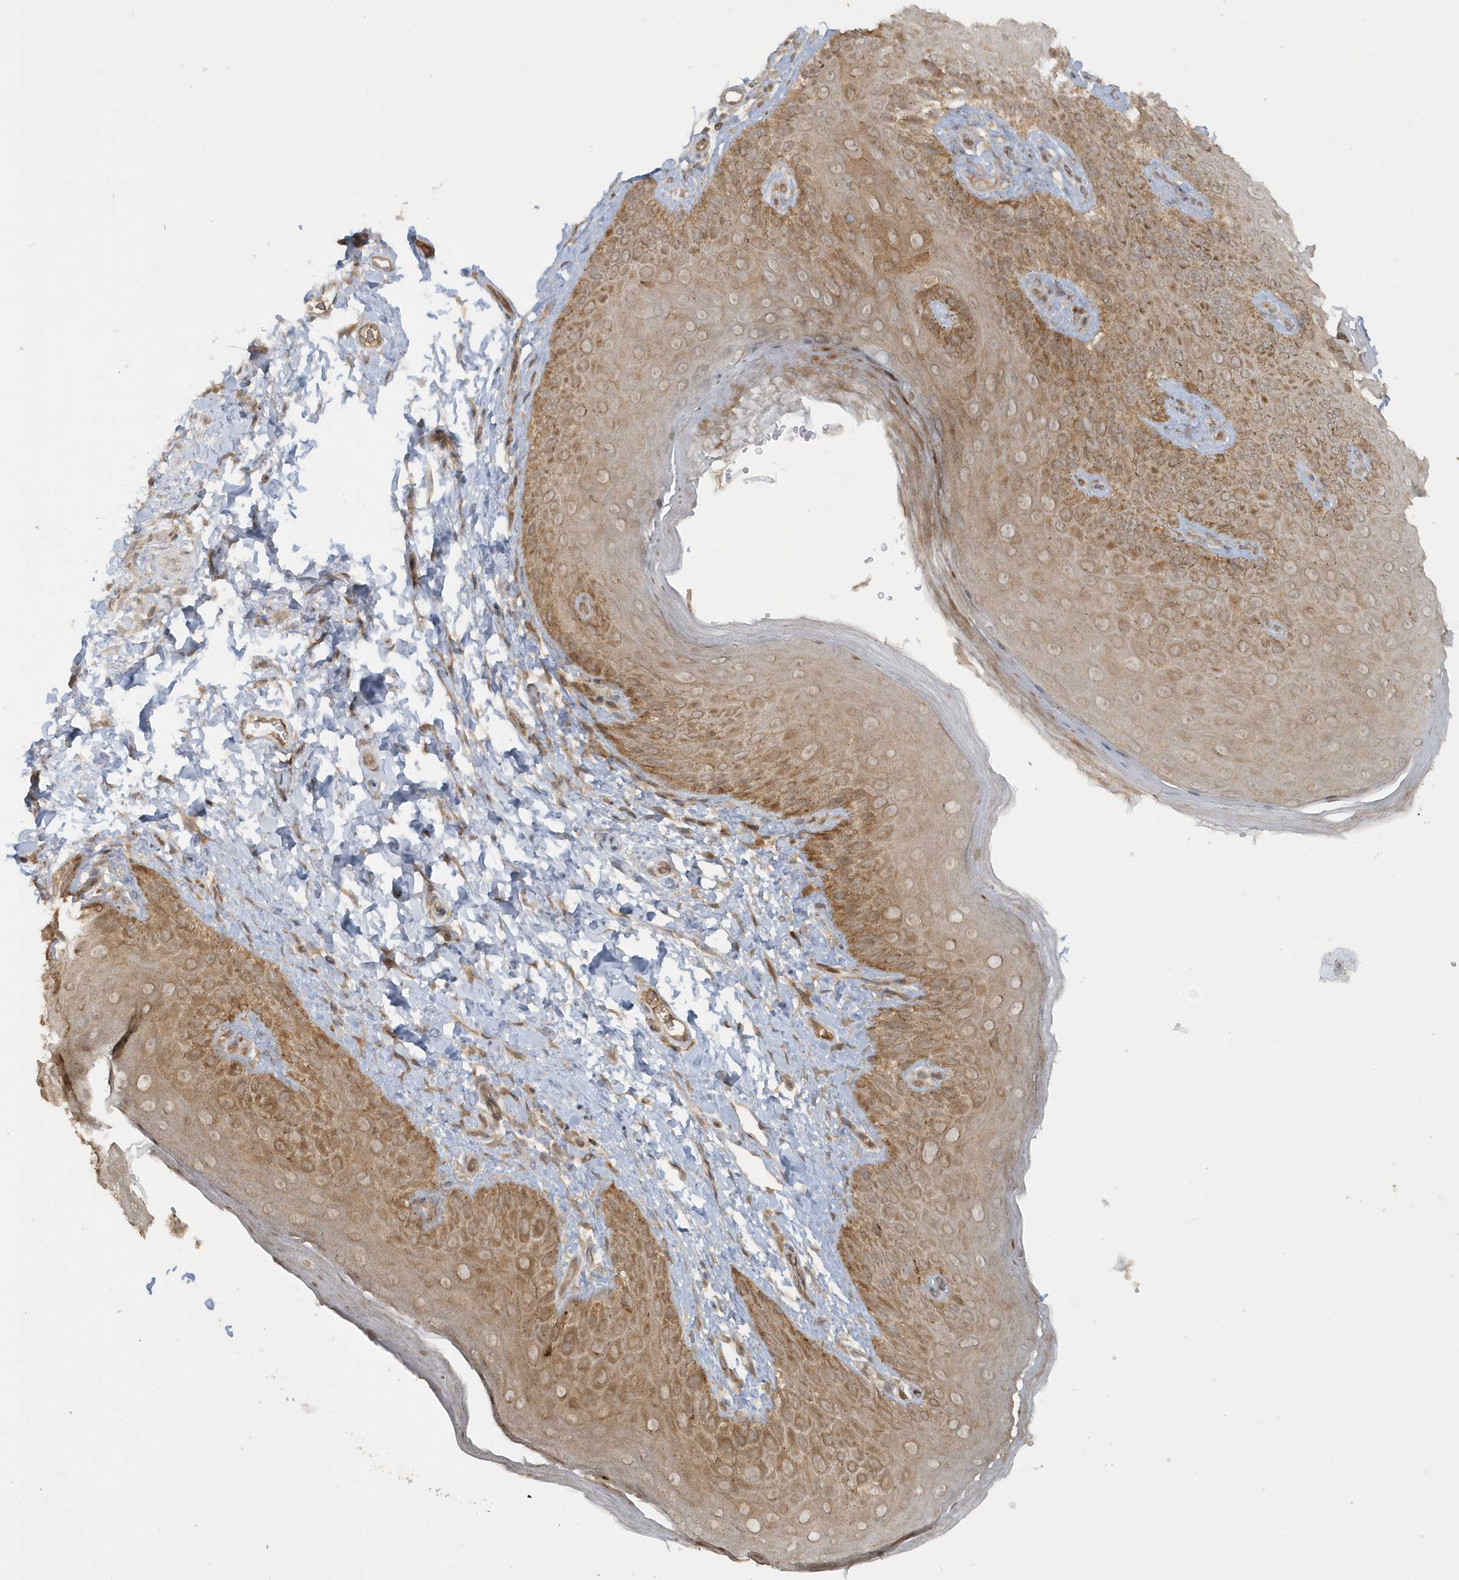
{"staining": {"intensity": "moderate", "quantity": ">75%", "location": "cytoplasmic/membranous"}, "tissue": "skin", "cell_type": "Epidermal cells", "image_type": "normal", "snomed": [{"axis": "morphology", "description": "Normal tissue, NOS"}, {"axis": "topography", "description": "Anal"}], "caption": "Immunohistochemical staining of normal human skin exhibits >75% levels of moderate cytoplasmic/membranous protein staining in approximately >75% of epidermal cells. The staining was performed using DAB (3,3'-diaminobenzidine), with brown indicating positive protein expression. Nuclei are stained blue with hematoxylin.", "gene": "STIM2", "patient": {"sex": "male", "age": 44}}